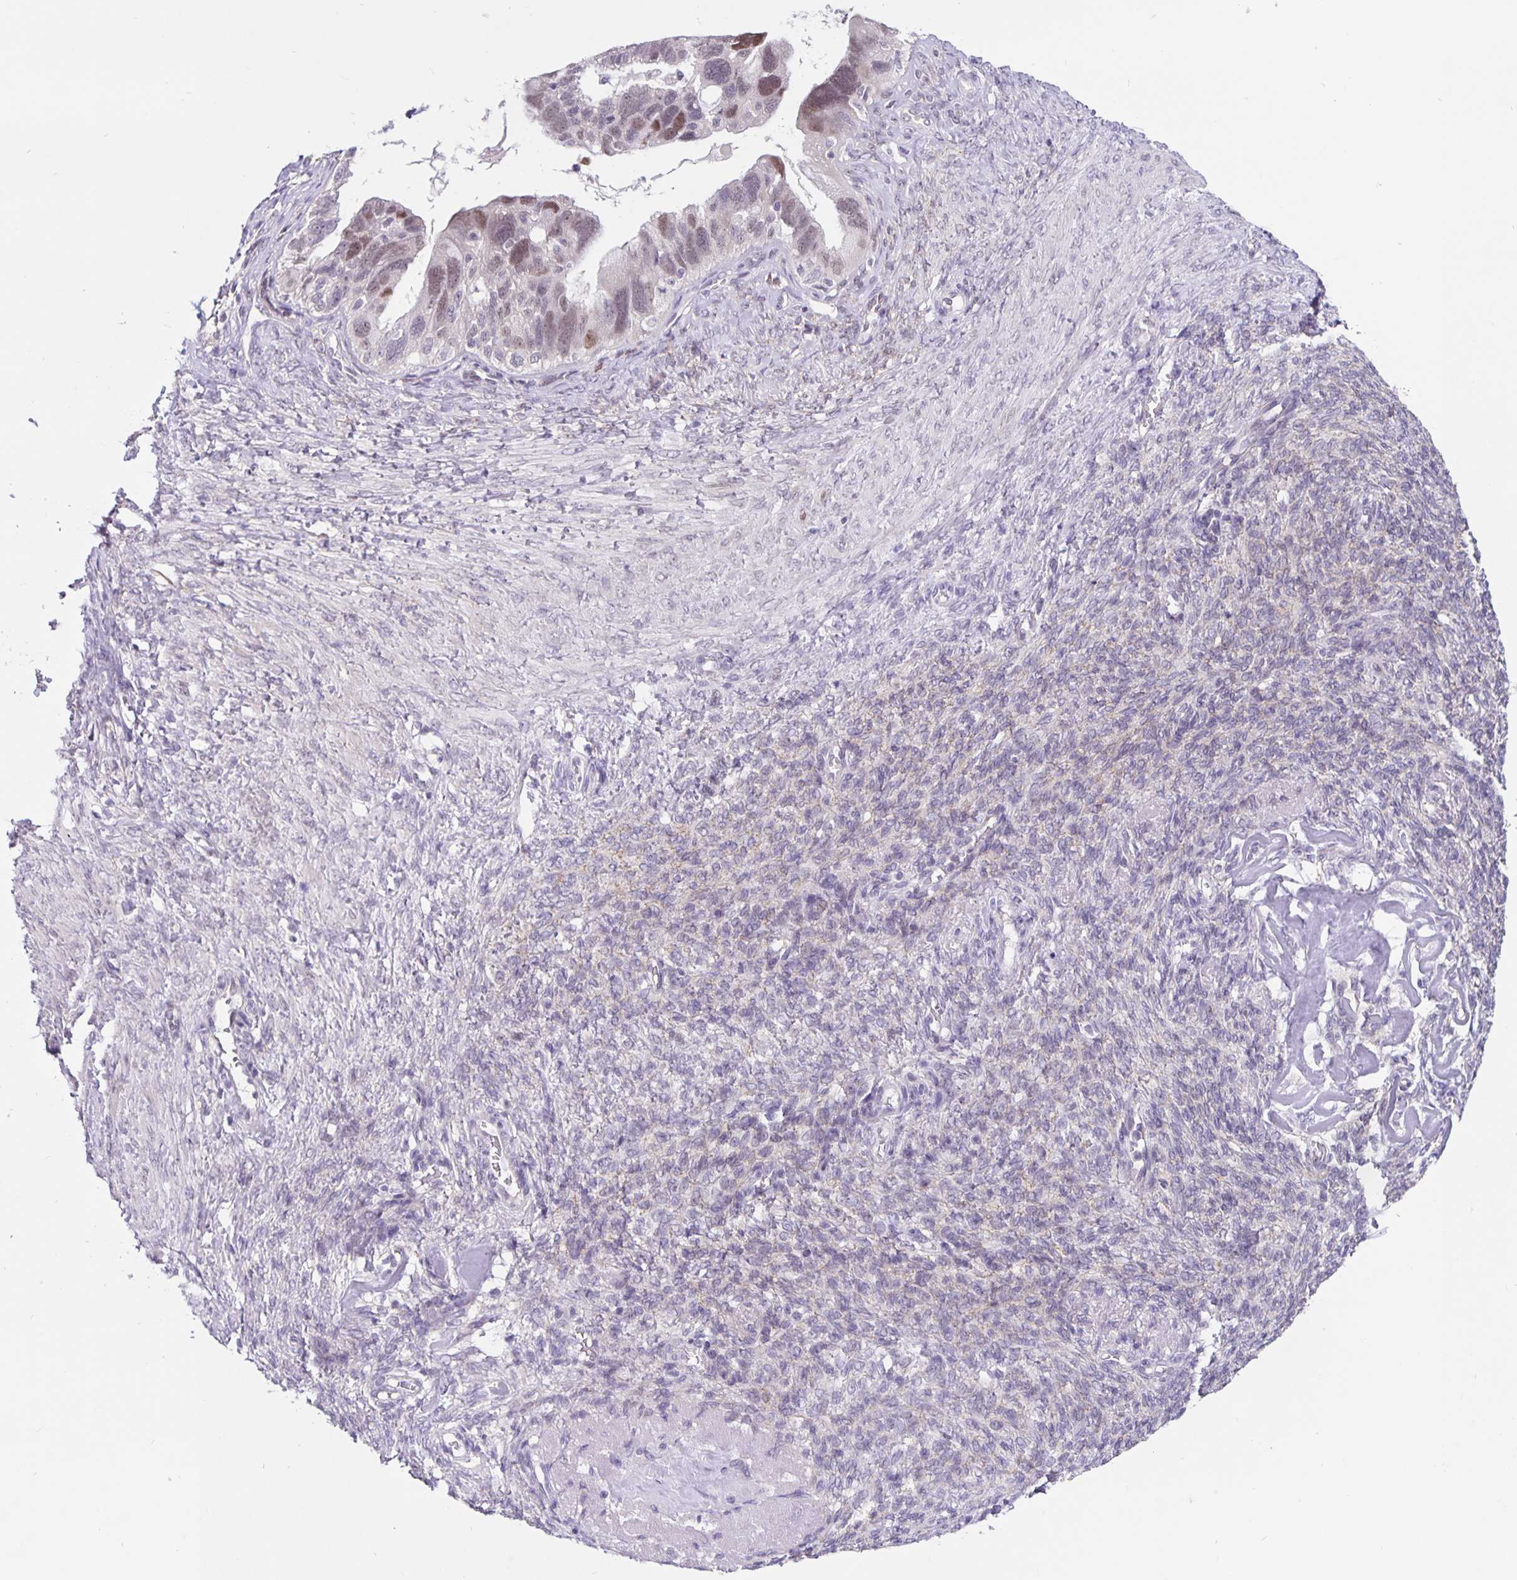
{"staining": {"intensity": "weak", "quantity": "25%-75%", "location": "nuclear"}, "tissue": "ovarian cancer", "cell_type": "Tumor cells", "image_type": "cancer", "snomed": [{"axis": "morphology", "description": "Cystadenocarcinoma, serous, NOS"}, {"axis": "topography", "description": "Ovary"}], "caption": "A high-resolution image shows immunohistochemistry staining of serous cystadenocarcinoma (ovarian), which shows weak nuclear positivity in about 25%-75% of tumor cells. (DAB (3,3'-diaminobenzidine) IHC with brightfield microscopy, high magnification).", "gene": "FOSL2", "patient": {"sex": "female", "age": 60}}